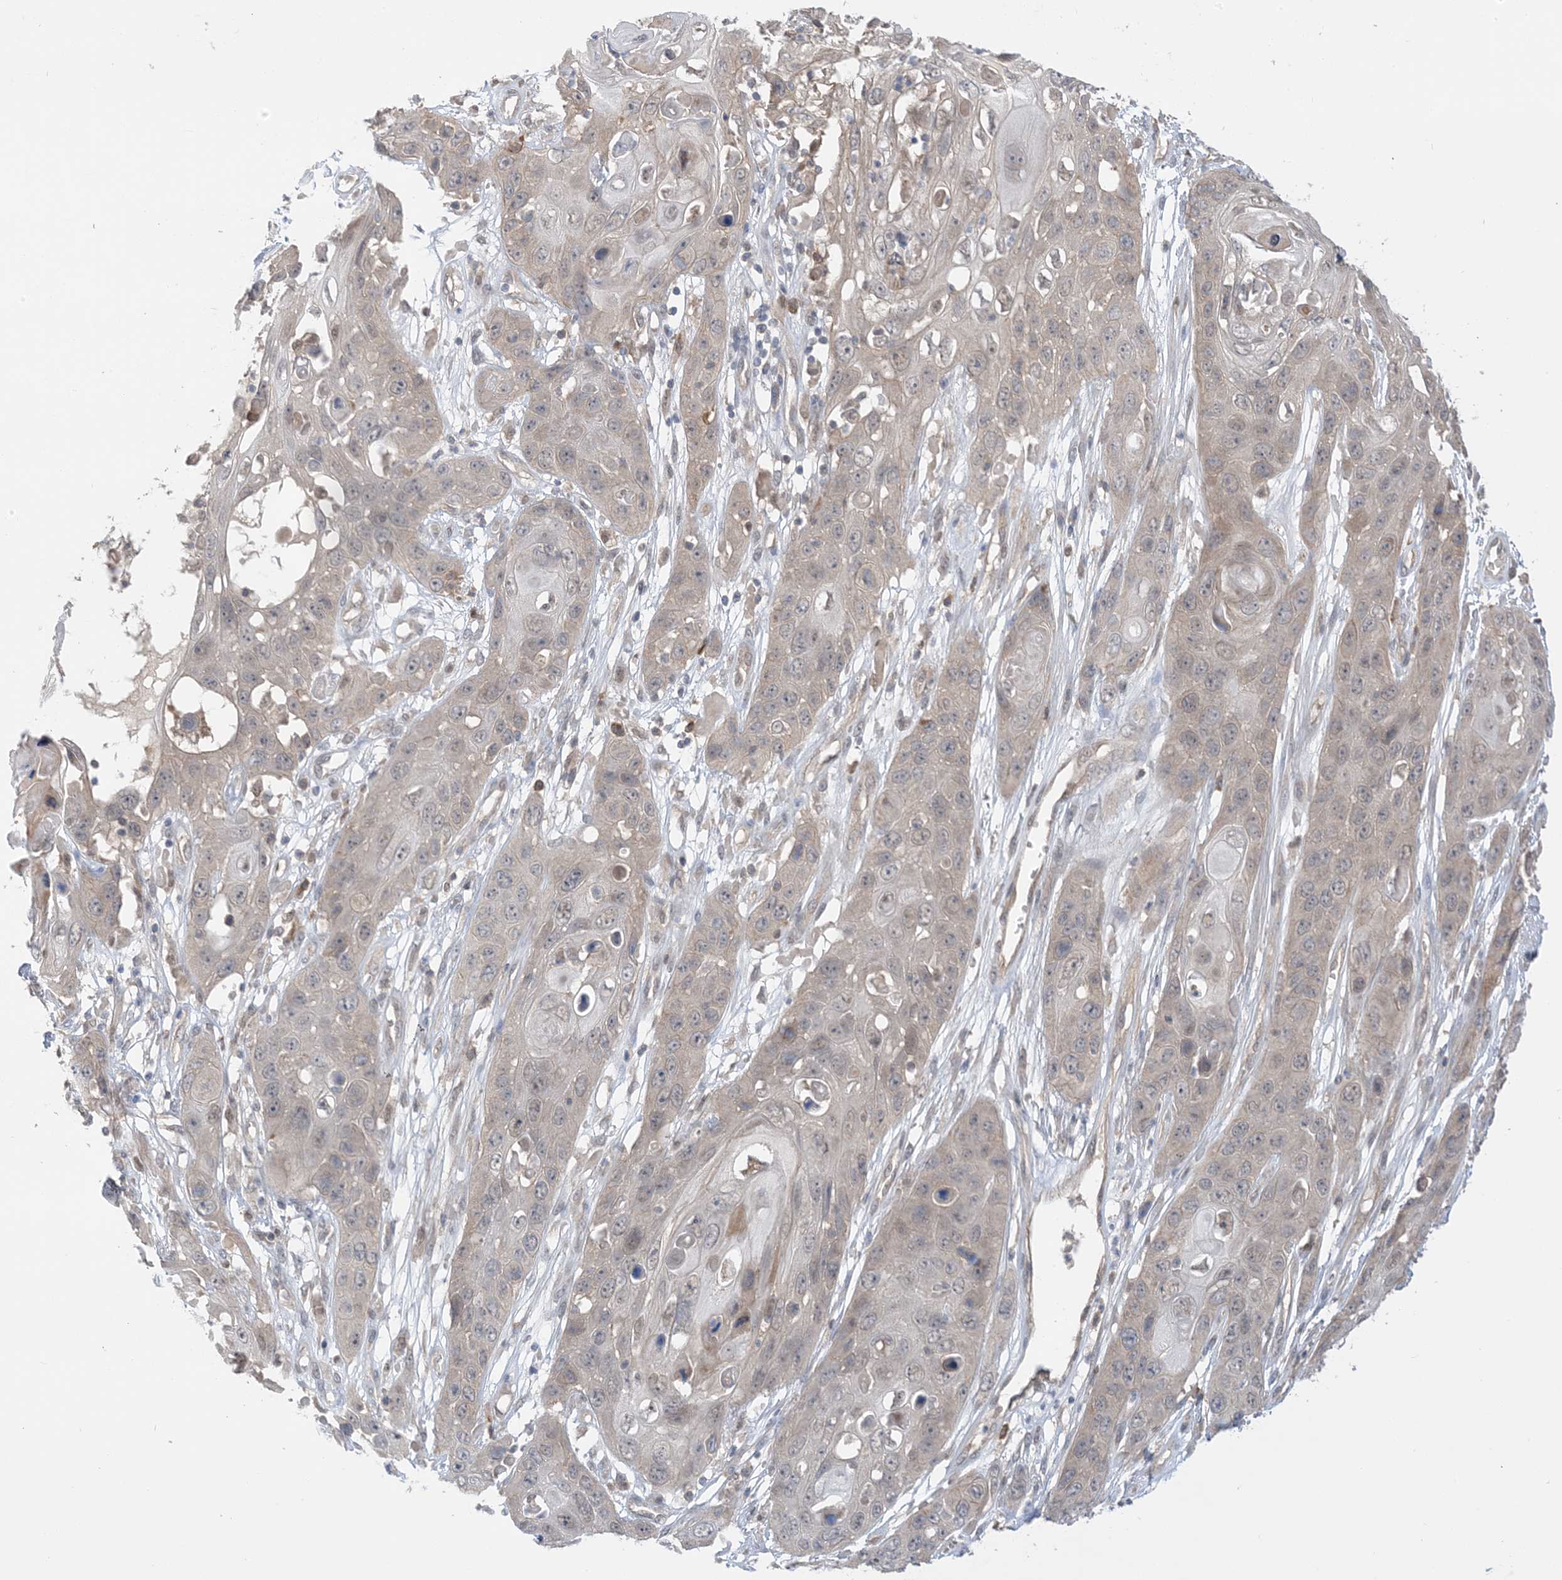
{"staining": {"intensity": "weak", "quantity": "<25%", "location": "cytoplasmic/membranous"}, "tissue": "skin cancer", "cell_type": "Tumor cells", "image_type": "cancer", "snomed": [{"axis": "morphology", "description": "Squamous cell carcinoma, NOS"}, {"axis": "topography", "description": "Skin"}], "caption": "Tumor cells show no significant expression in skin squamous cell carcinoma.", "gene": "WDR26", "patient": {"sex": "male", "age": 55}}